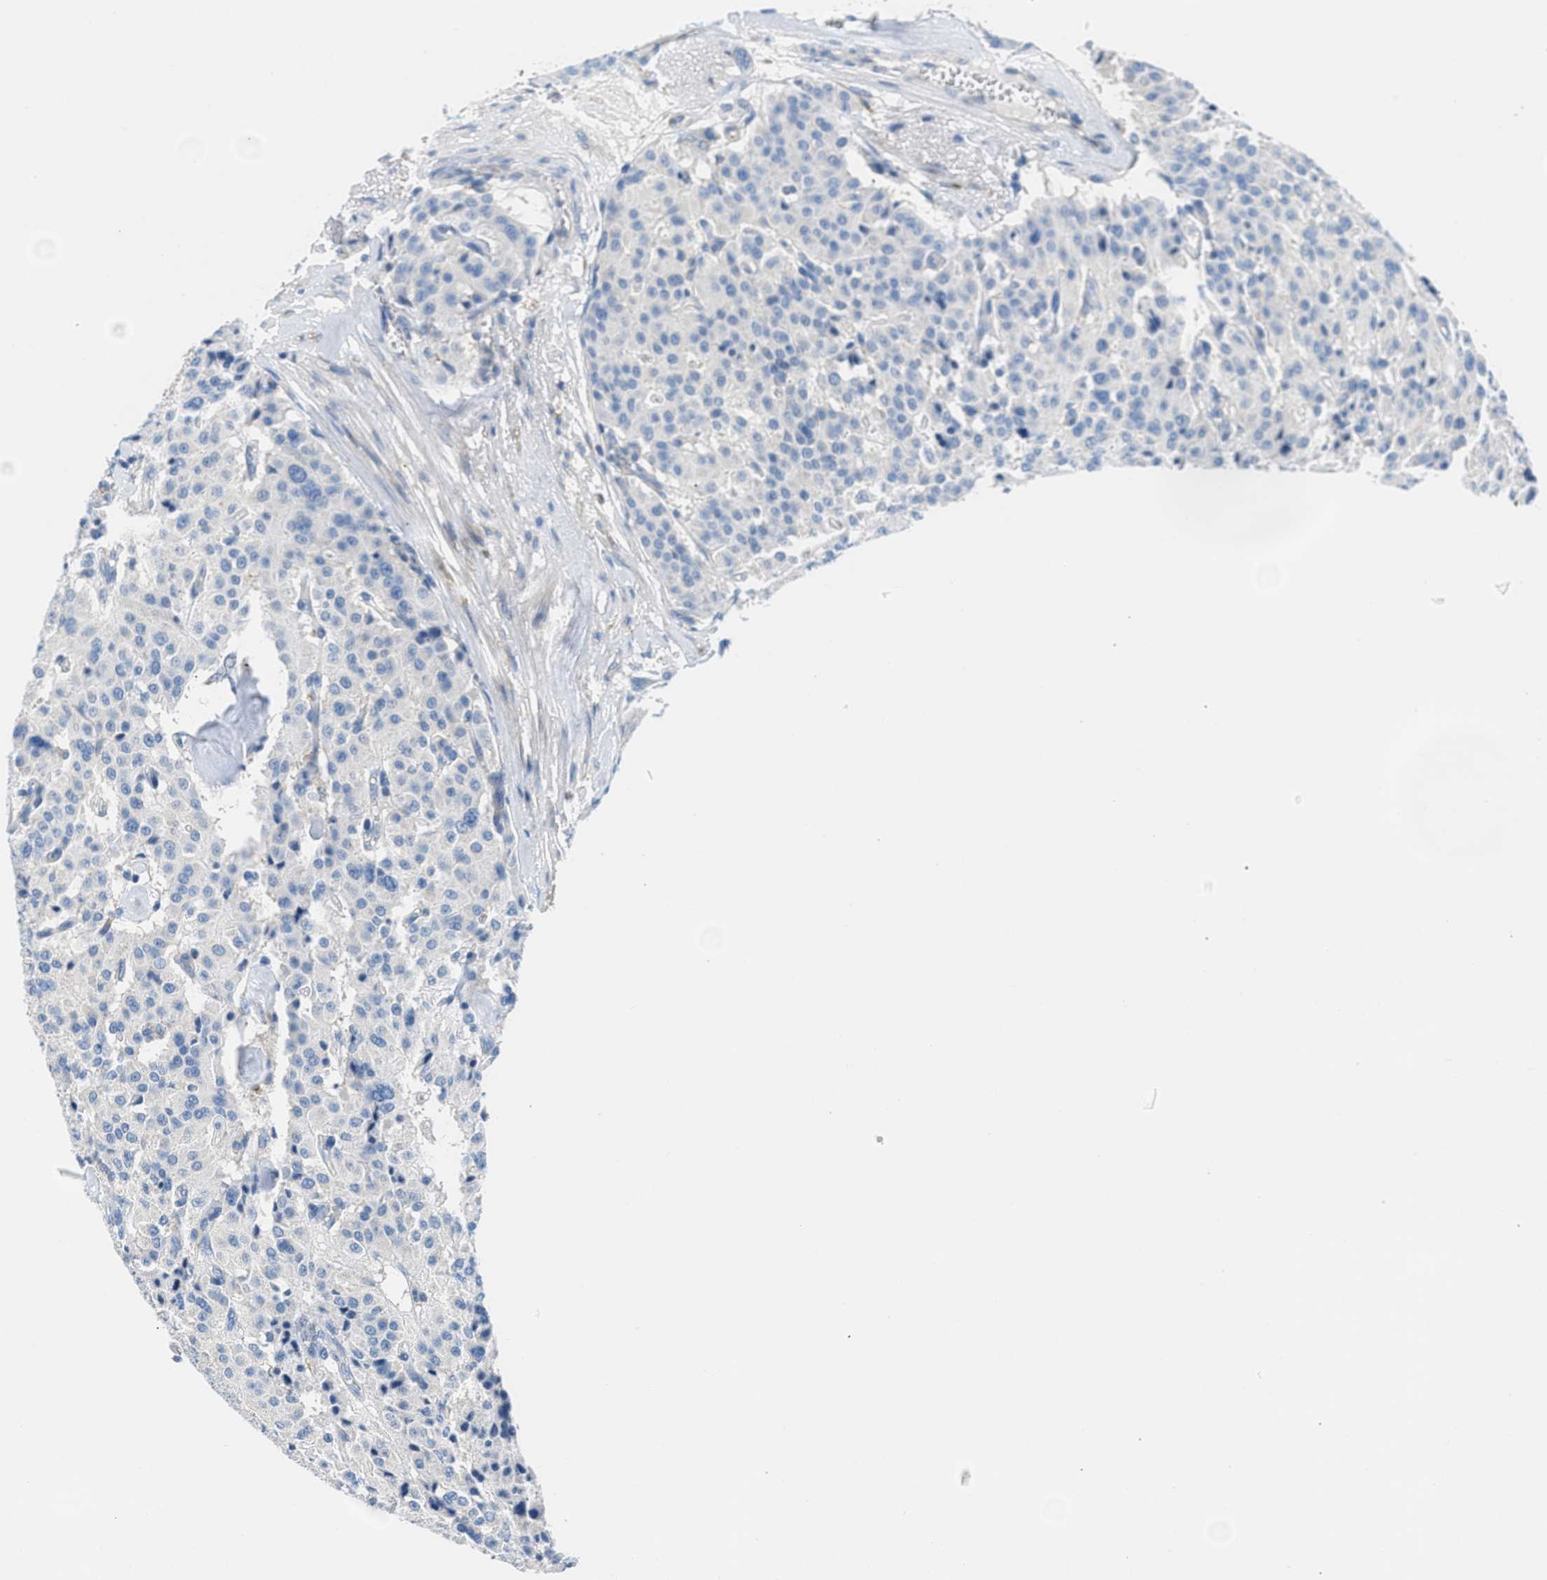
{"staining": {"intensity": "negative", "quantity": "none", "location": "none"}, "tissue": "carcinoid", "cell_type": "Tumor cells", "image_type": "cancer", "snomed": [{"axis": "morphology", "description": "Carcinoid, malignant, NOS"}, {"axis": "topography", "description": "Lung"}], "caption": "An immunohistochemistry (IHC) photomicrograph of carcinoid is shown. There is no staining in tumor cells of carcinoid.", "gene": "BNC2", "patient": {"sex": "male", "age": 30}}